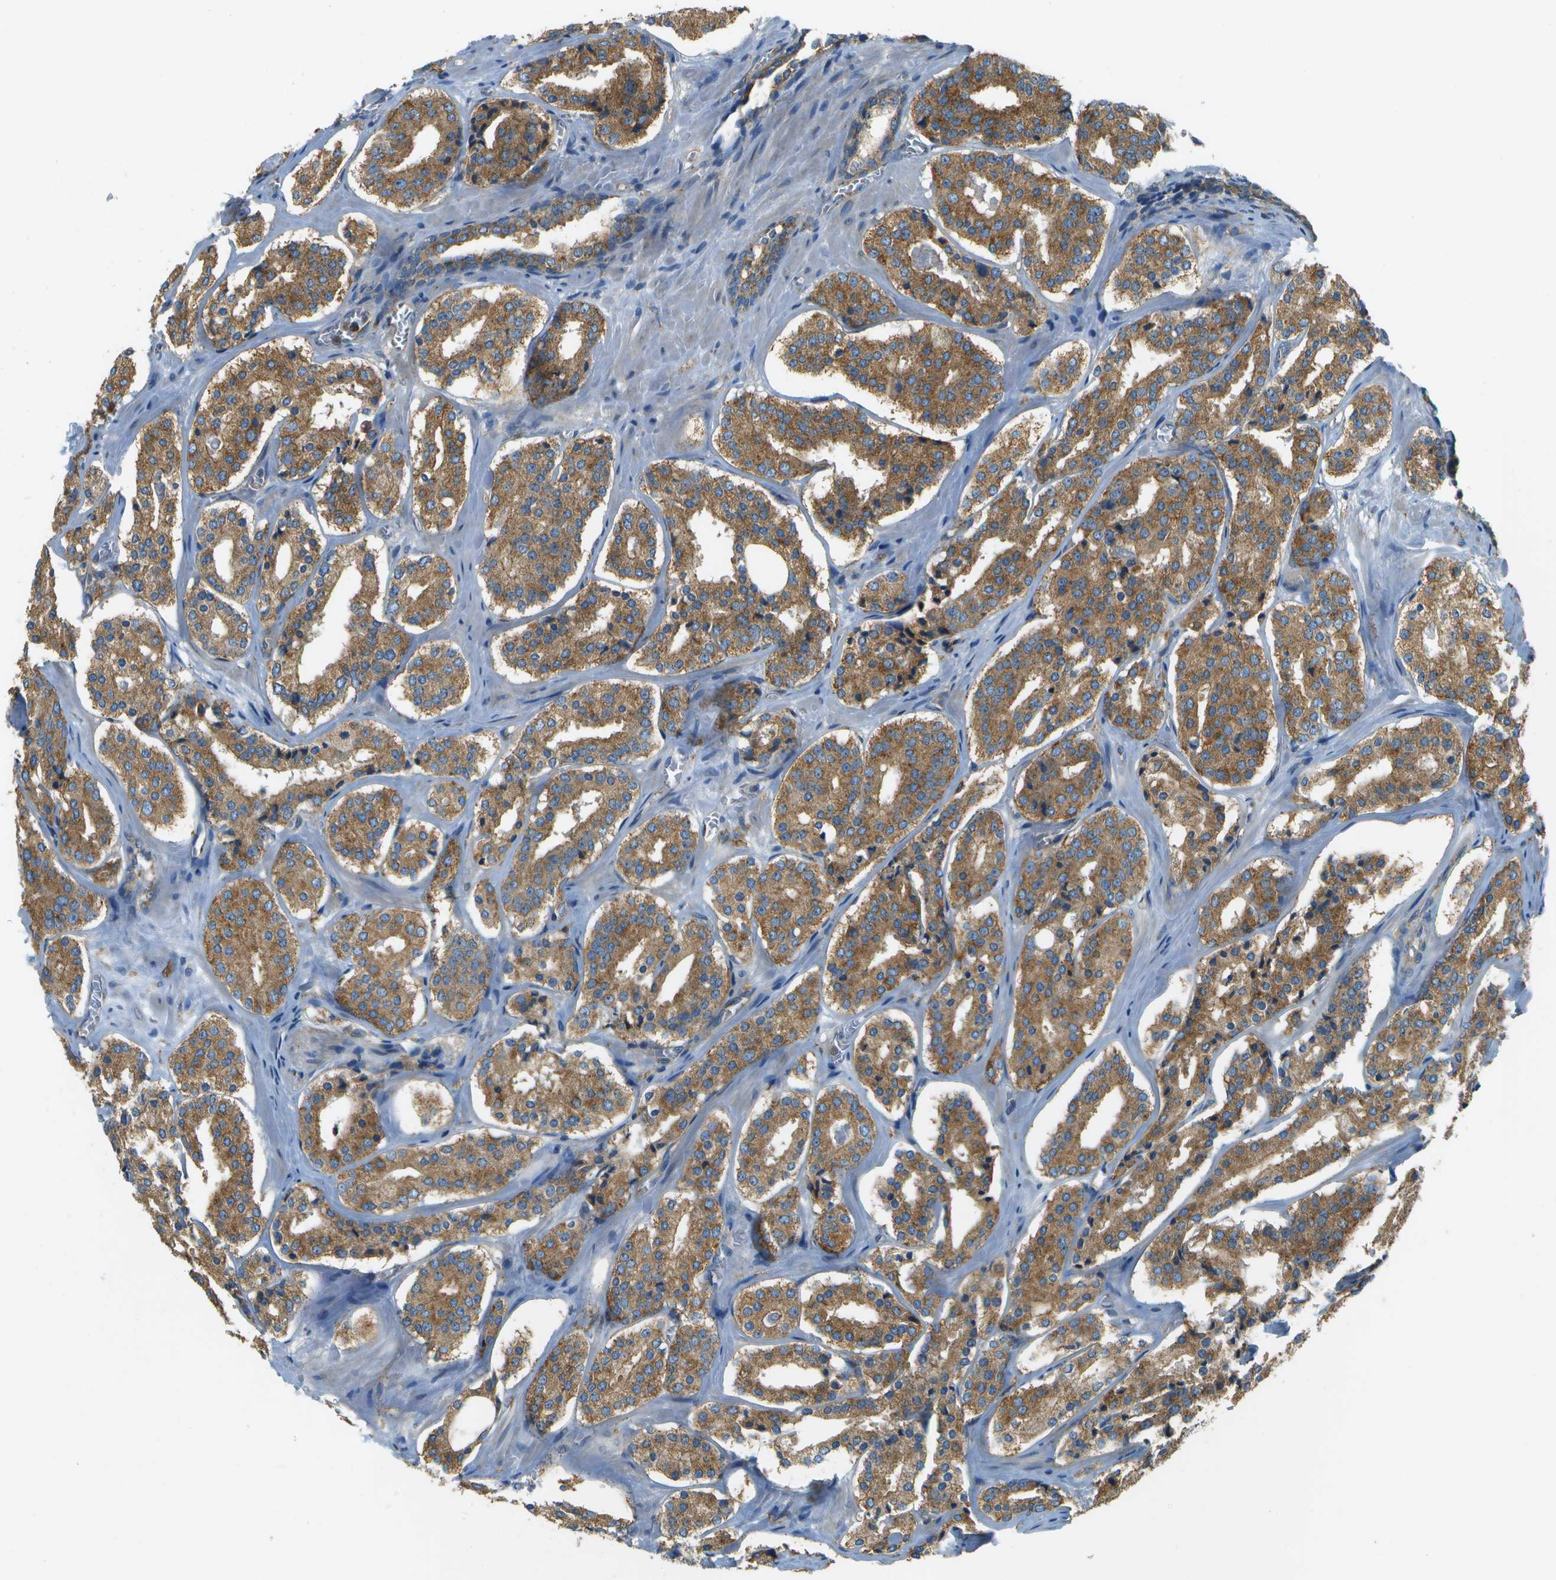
{"staining": {"intensity": "moderate", "quantity": ">75%", "location": "cytoplasmic/membranous"}, "tissue": "prostate cancer", "cell_type": "Tumor cells", "image_type": "cancer", "snomed": [{"axis": "morphology", "description": "Adenocarcinoma, Low grade"}, {"axis": "topography", "description": "Prostate"}], "caption": "High-power microscopy captured an immunohistochemistry (IHC) histopathology image of prostate cancer (low-grade adenocarcinoma), revealing moderate cytoplasmic/membranous expression in about >75% of tumor cells. The protein is shown in brown color, while the nuclei are stained blue.", "gene": "CLTC", "patient": {"sex": "male", "age": 53}}